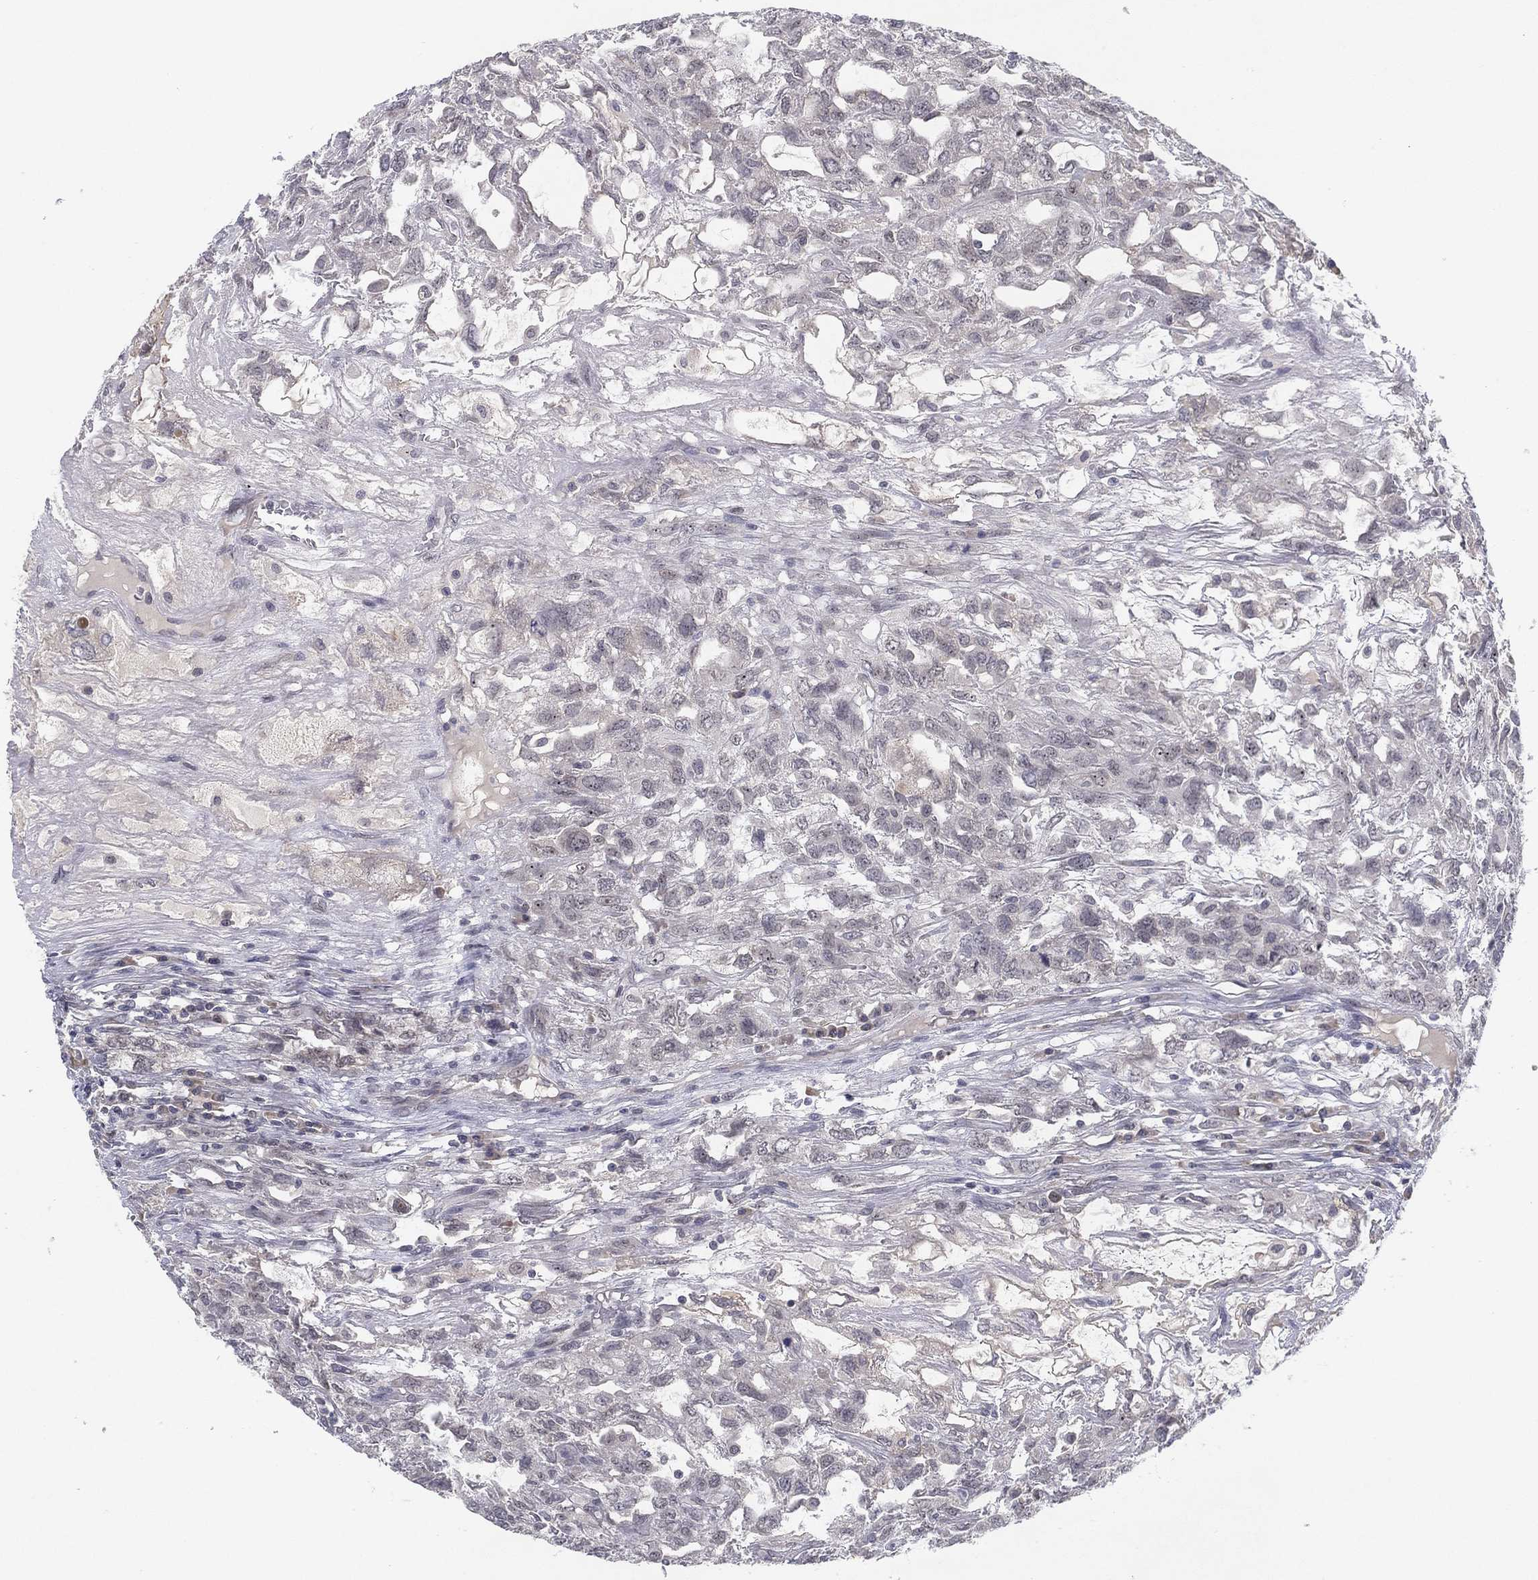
{"staining": {"intensity": "negative", "quantity": "none", "location": "none"}, "tissue": "testis cancer", "cell_type": "Tumor cells", "image_type": "cancer", "snomed": [{"axis": "morphology", "description": "Seminoma, NOS"}, {"axis": "topography", "description": "Testis"}], "caption": "High magnification brightfield microscopy of seminoma (testis) stained with DAB (3,3'-diaminobenzidine) (brown) and counterstained with hematoxylin (blue): tumor cells show no significant positivity. (Brightfield microscopy of DAB (3,3'-diaminobenzidine) IHC at high magnification).", "gene": "MS4A8", "patient": {"sex": "male", "age": 52}}